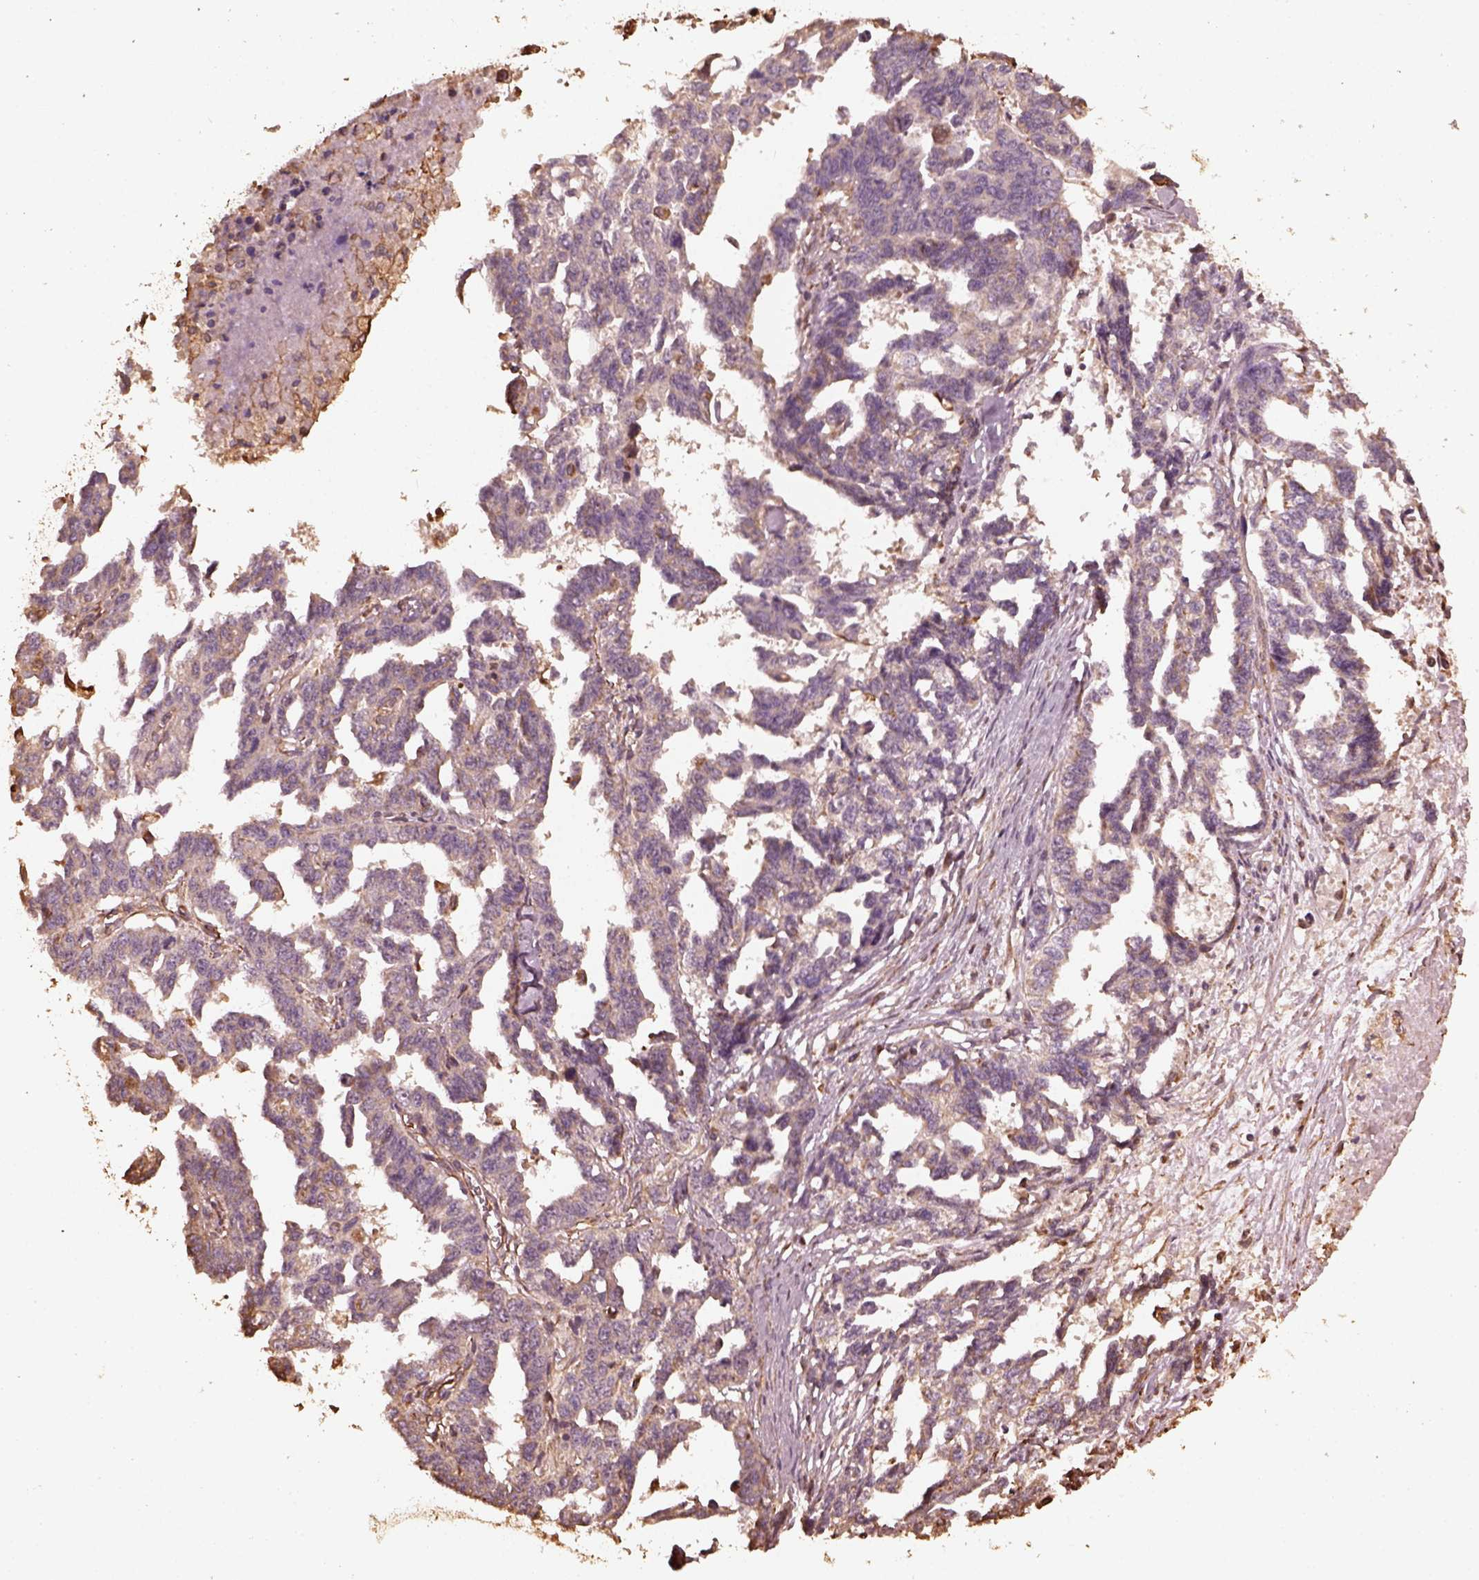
{"staining": {"intensity": "weak", "quantity": "<25%", "location": "cytoplasmic/membranous"}, "tissue": "ovarian cancer", "cell_type": "Tumor cells", "image_type": "cancer", "snomed": [{"axis": "morphology", "description": "Cystadenocarcinoma, serous, NOS"}, {"axis": "topography", "description": "Ovary"}], "caption": "Tumor cells are negative for brown protein staining in serous cystadenocarcinoma (ovarian).", "gene": "GTPBP1", "patient": {"sex": "female", "age": 69}}